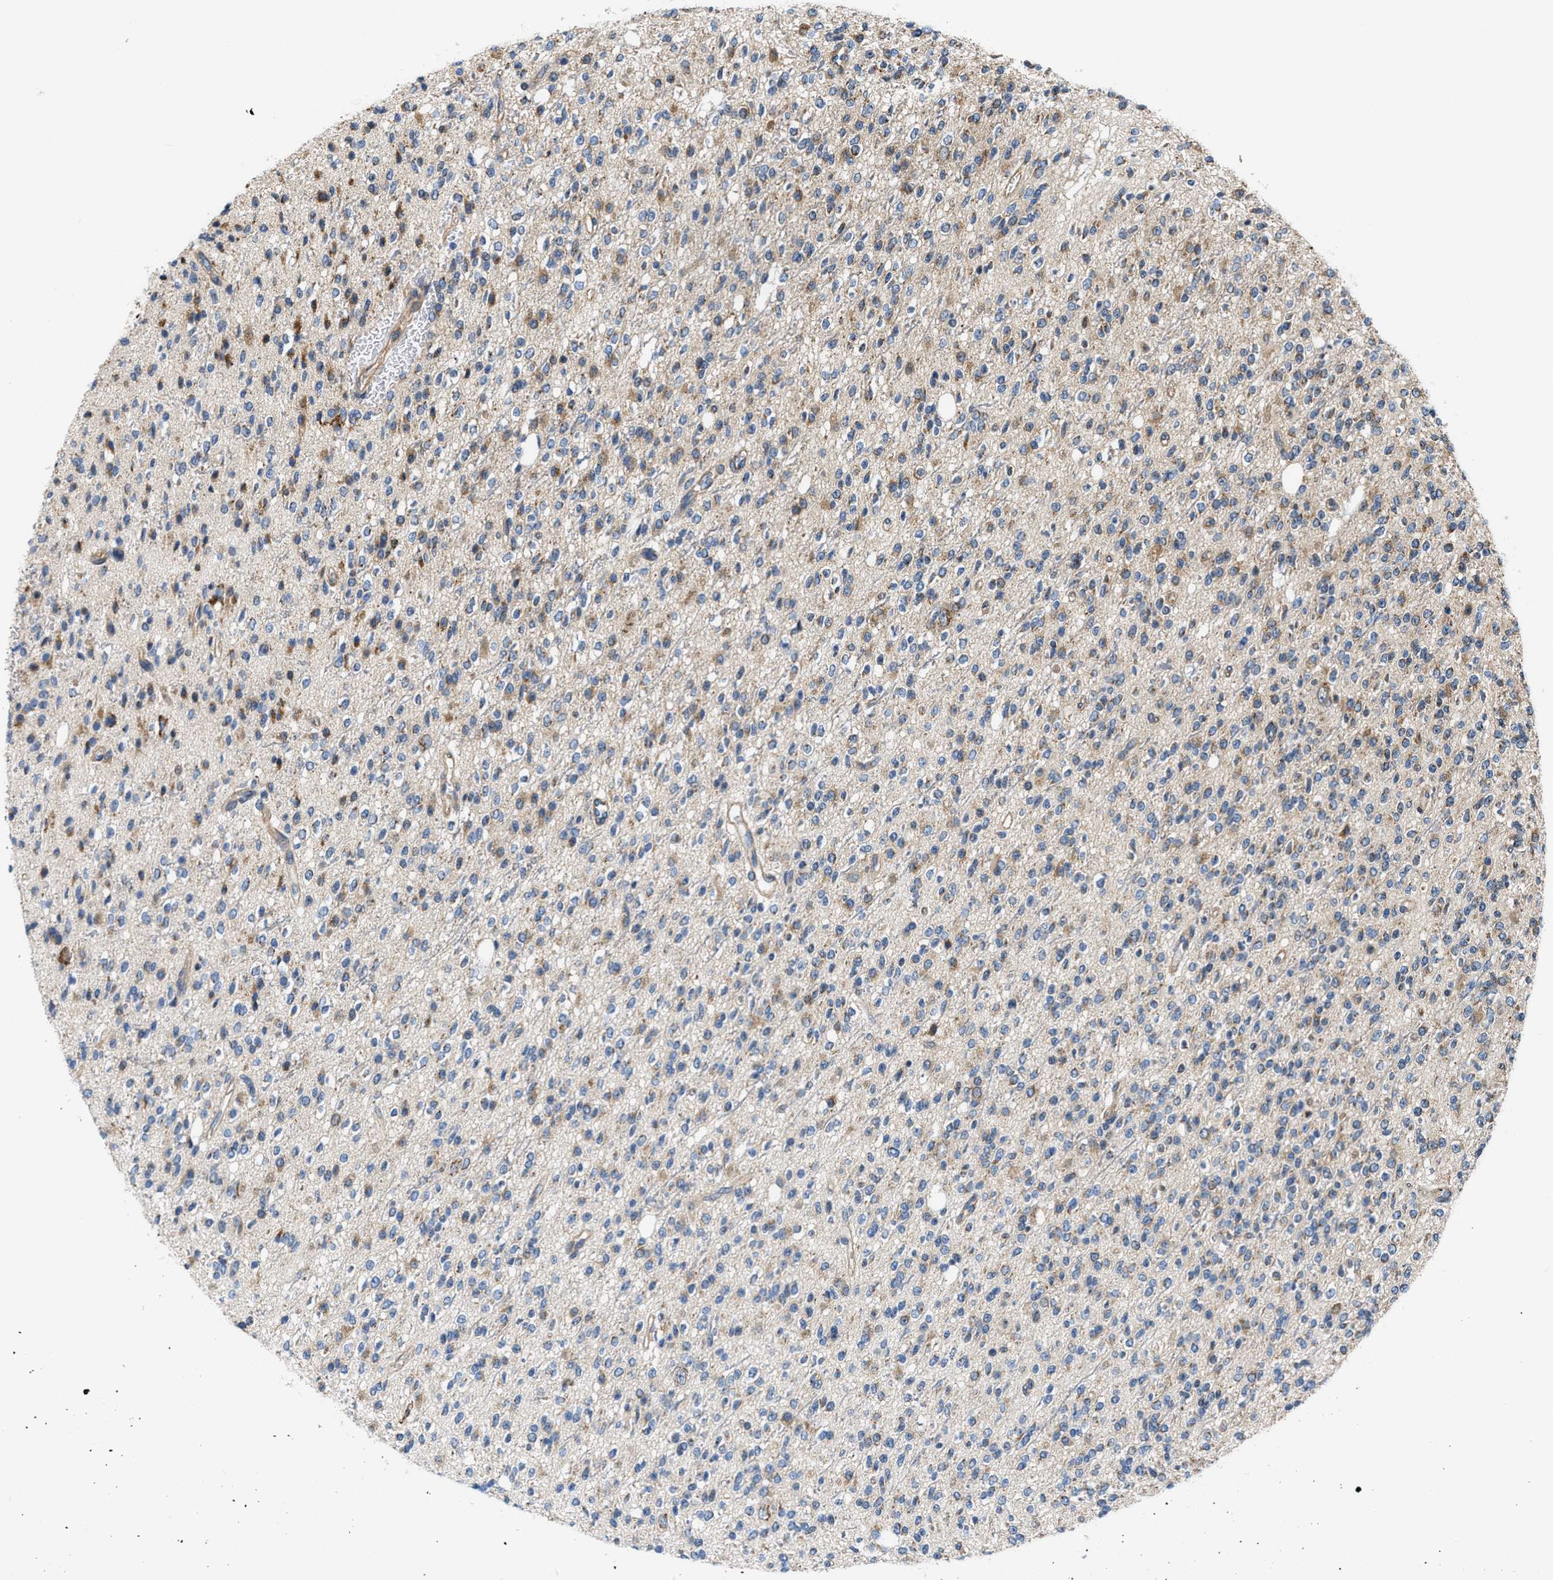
{"staining": {"intensity": "moderate", "quantity": "<25%", "location": "cytoplasmic/membranous"}, "tissue": "glioma", "cell_type": "Tumor cells", "image_type": "cancer", "snomed": [{"axis": "morphology", "description": "Glioma, malignant, High grade"}, {"axis": "topography", "description": "Brain"}], "caption": "Approximately <25% of tumor cells in glioma display moderate cytoplasmic/membranous protein positivity as visualized by brown immunohistochemical staining.", "gene": "CEP128", "patient": {"sex": "male", "age": 34}}